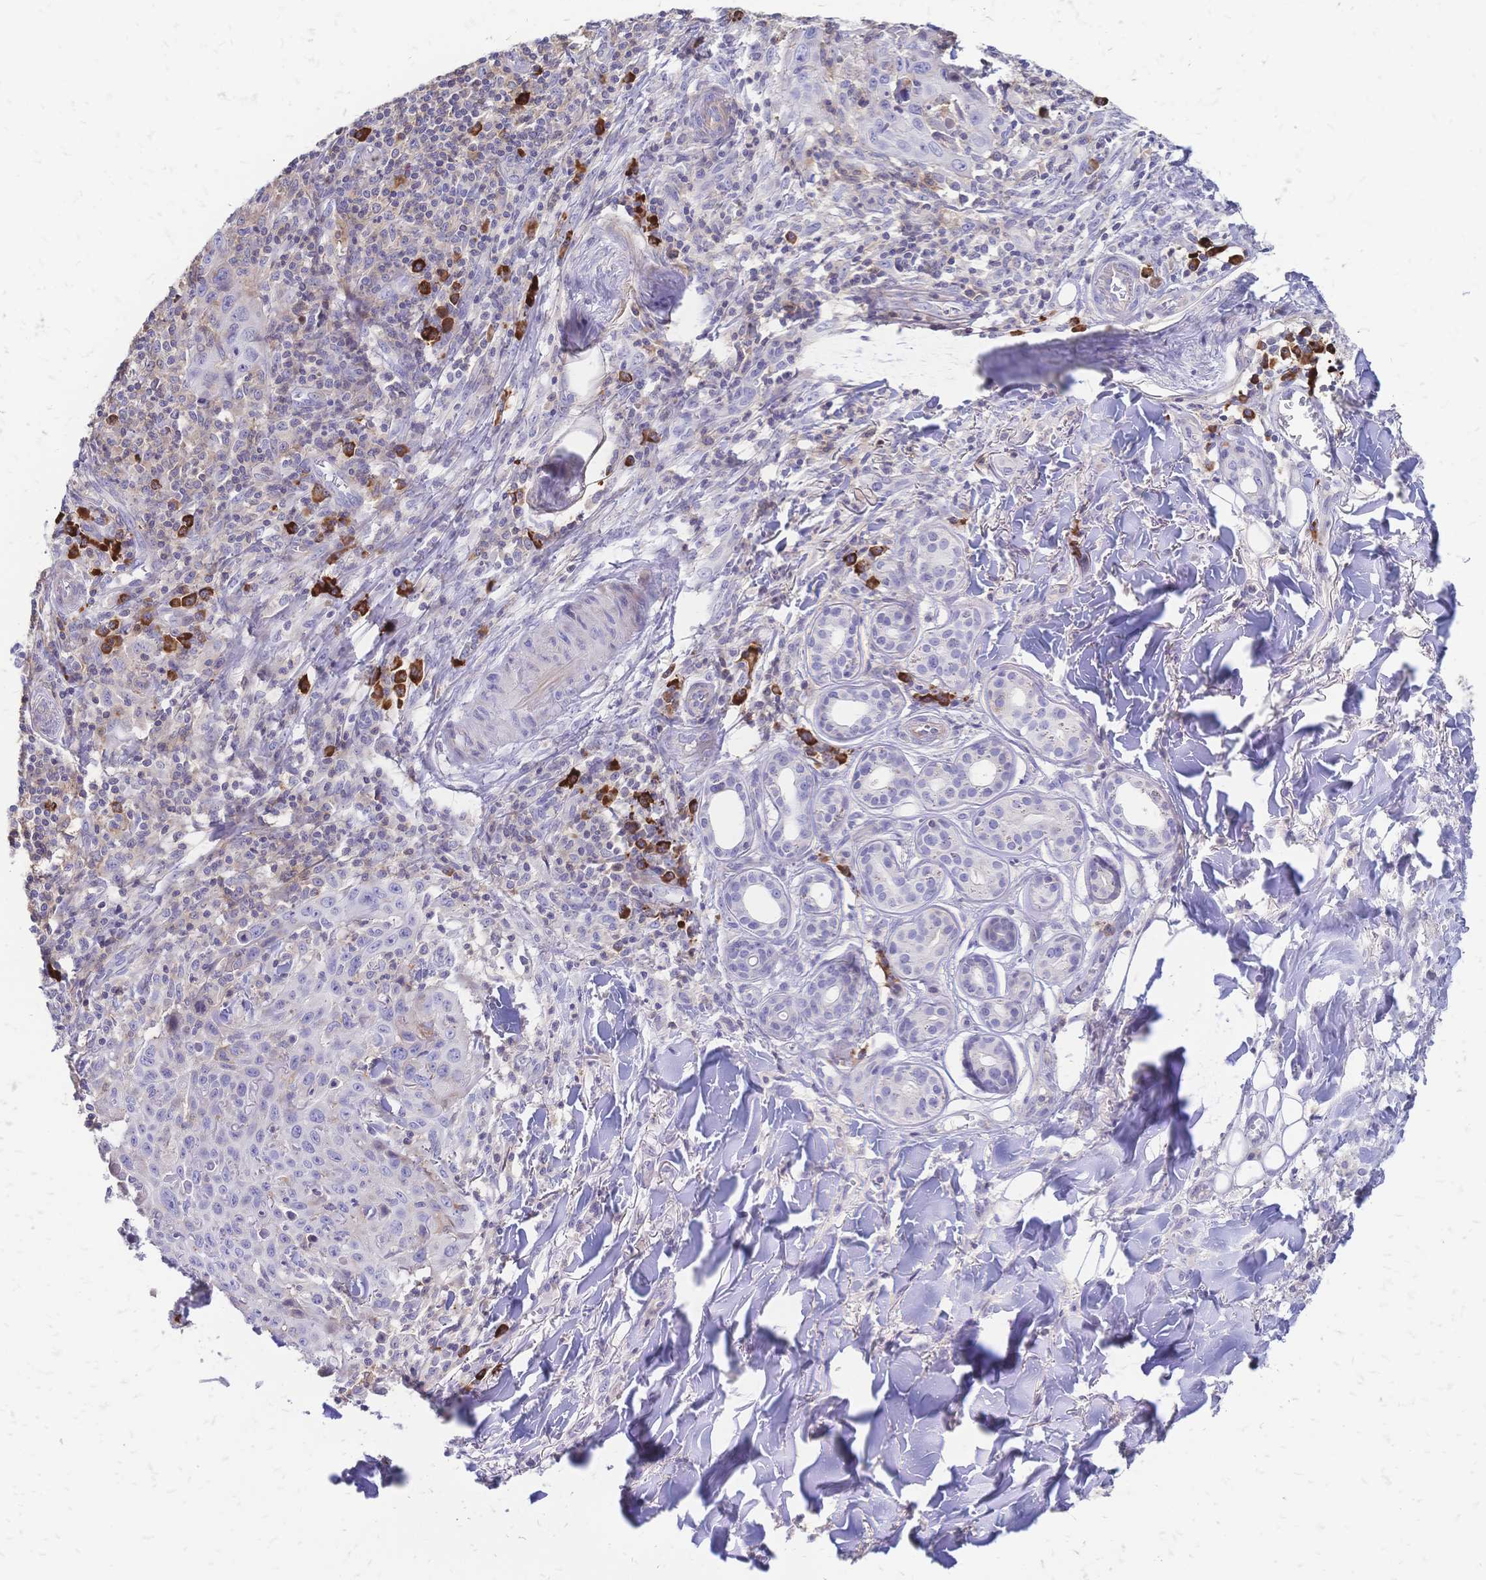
{"staining": {"intensity": "negative", "quantity": "none", "location": "none"}, "tissue": "skin cancer", "cell_type": "Tumor cells", "image_type": "cancer", "snomed": [{"axis": "morphology", "description": "Squamous cell carcinoma, NOS"}, {"axis": "topography", "description": "Skin"}], "caption": "A histopathology image of skin cancer (squamous cell carcinoma) stained for a protein reveals no brown staining in tumor cells. (DAB immunohistochemistry with hematoxylin counter stain).", "gene": "IL2RA", "patient": {"sex": "male", "age": 75}}